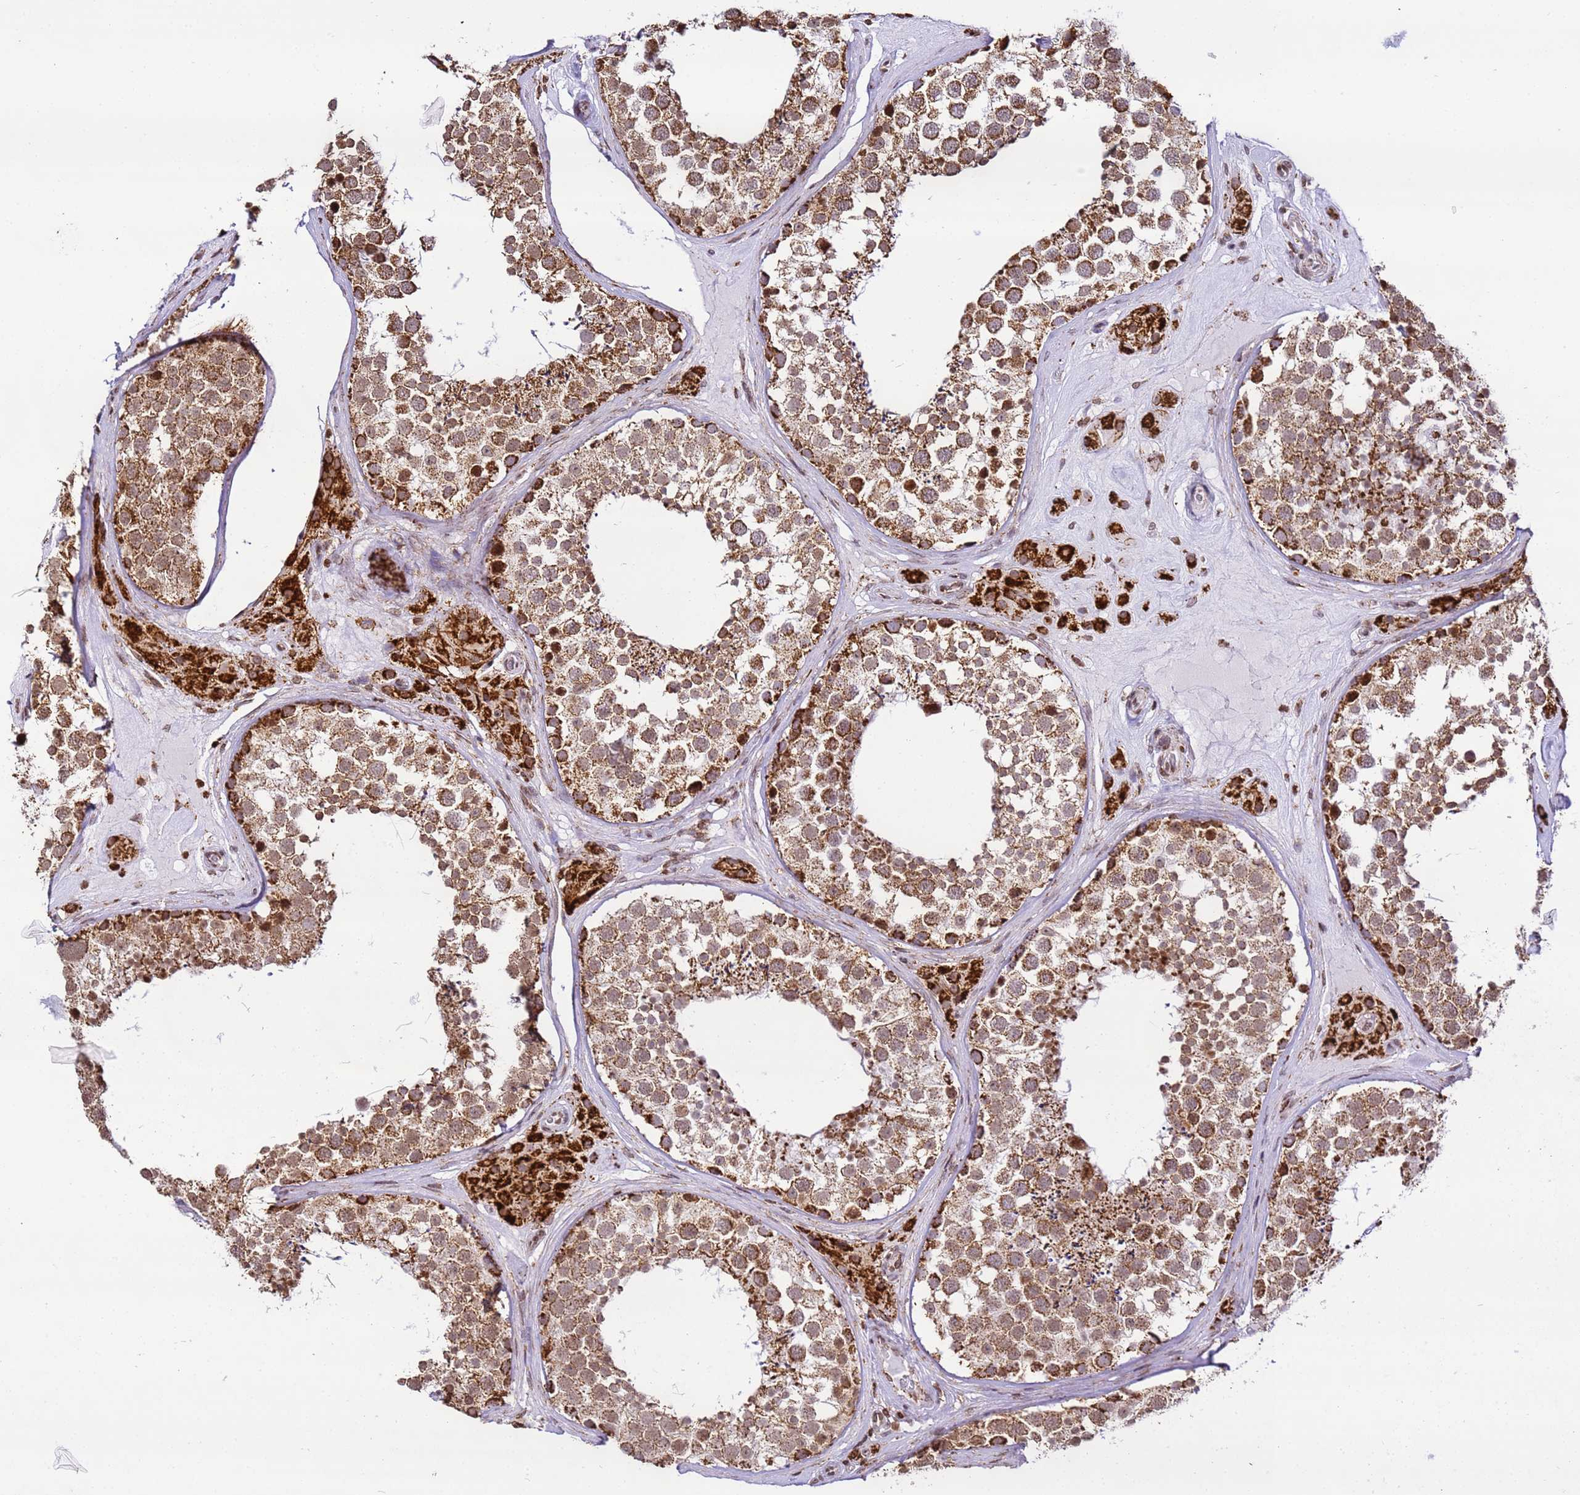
{"staining": {"intensity": "strong", "quantity": ">75%", "location": "cytoplasmic/membranous"}, "tissue": "testis", "cell_type": "Cells in seminiferous ducts", "image_type": "normal", "snomed": [{"axis": "morphology", "description": "Normal tissue, NOS"}, {"axis": "topography", "description": "Testis"}], "caption": "Cells in seminiferous ducts reveal high levels of strong cytoplasmic/membranous expression in about >75% of cells in unremarkable human testis.", "gene": "HSPE1", "patient": {"sex": "male", "age": 46}}